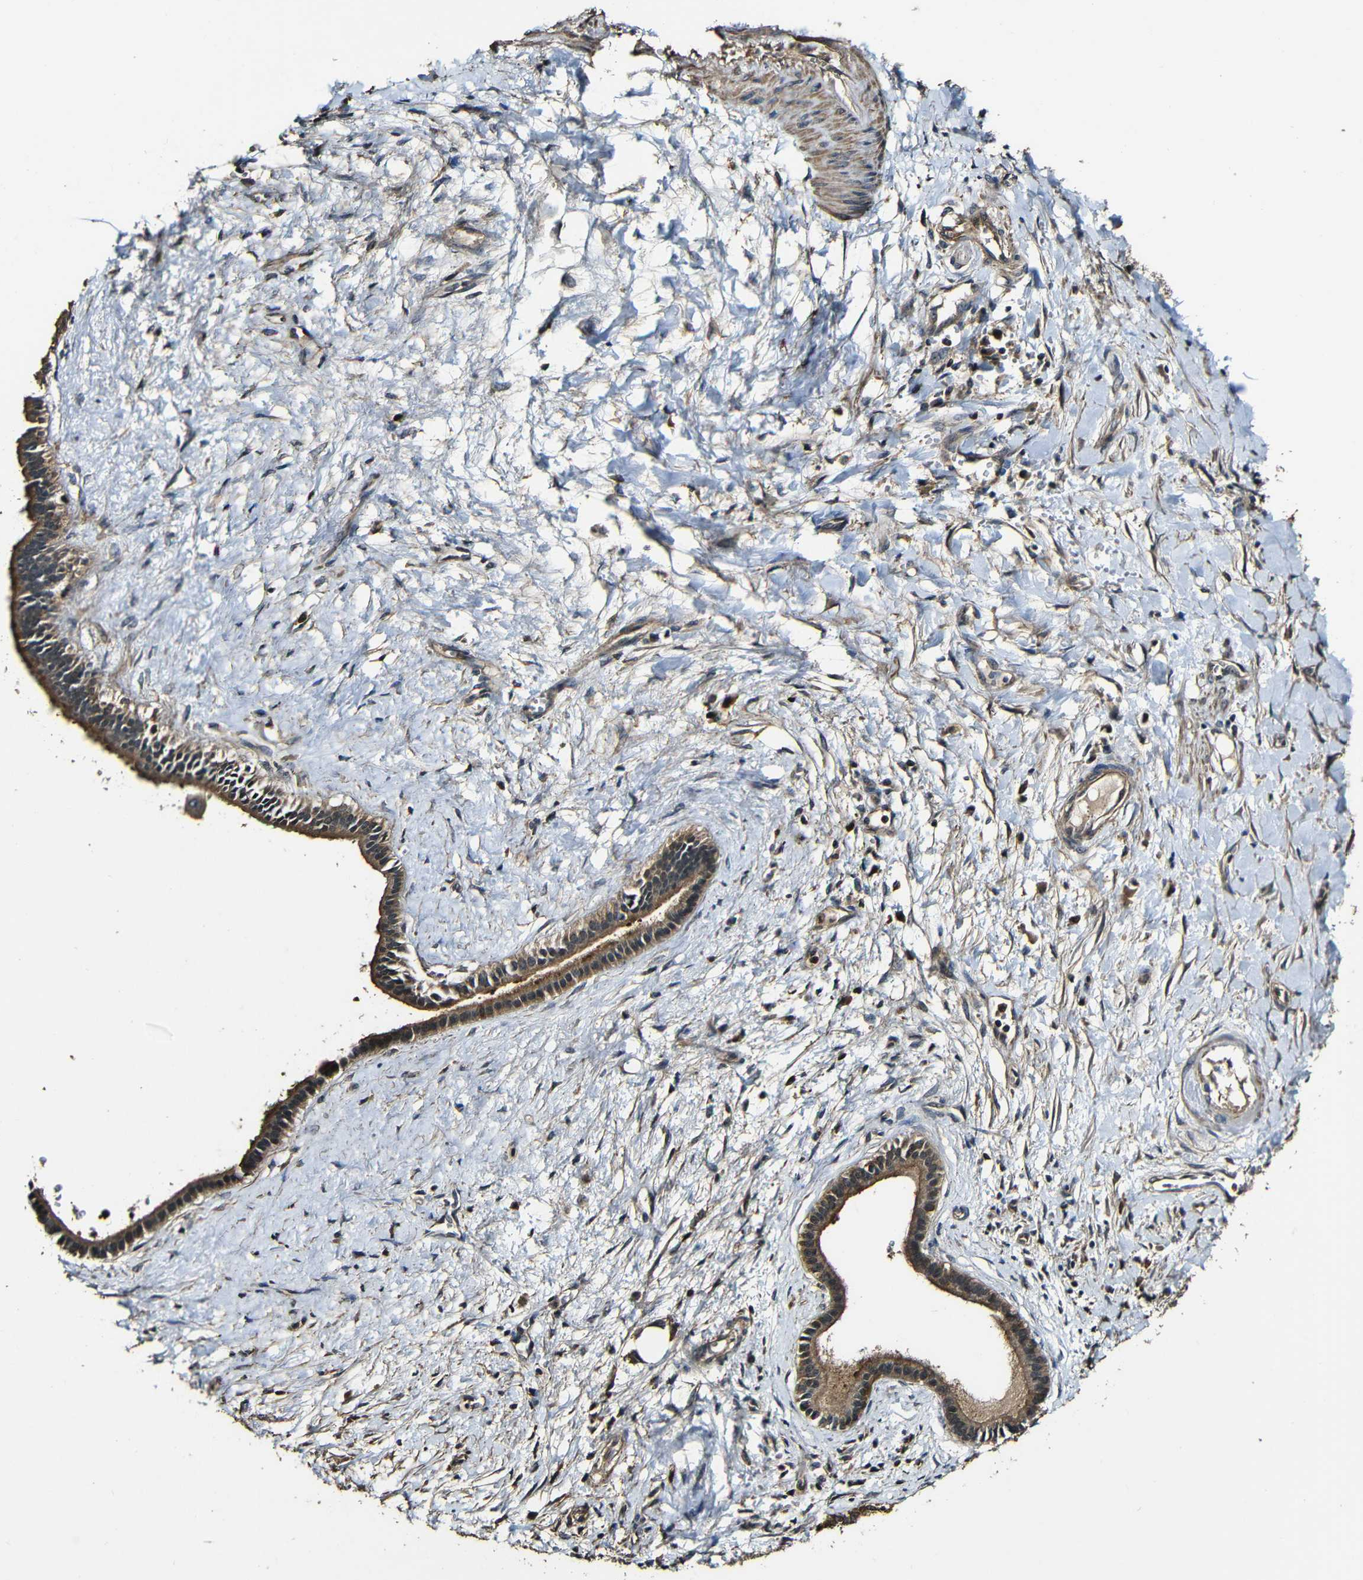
{"staining": {"intensity": "strong", "quantity": ">75%", "location": "cytoplasmic/membranous,nuclear"}, "tissue": "liver cancer", "cell_type": "Tumor cells", "image_type": "cancer", "snomed": [{"axis": "morphology", "description": "Cholangiocarcinoma"}, {"axis": "topography", "description": "Liver"}], "caption": "Immunohistochemistry (DAB) staining of cholangiocarcinoma (liver) exhibits strong cytoplasmic/membranous and nuclear protein positivity in approximately >75% of tumor cells. (brown staining indicates protein expression, while blue staining denotes nuclei).", "gene": "CASP8", "patient": {"sex": "female", "age": 65}}